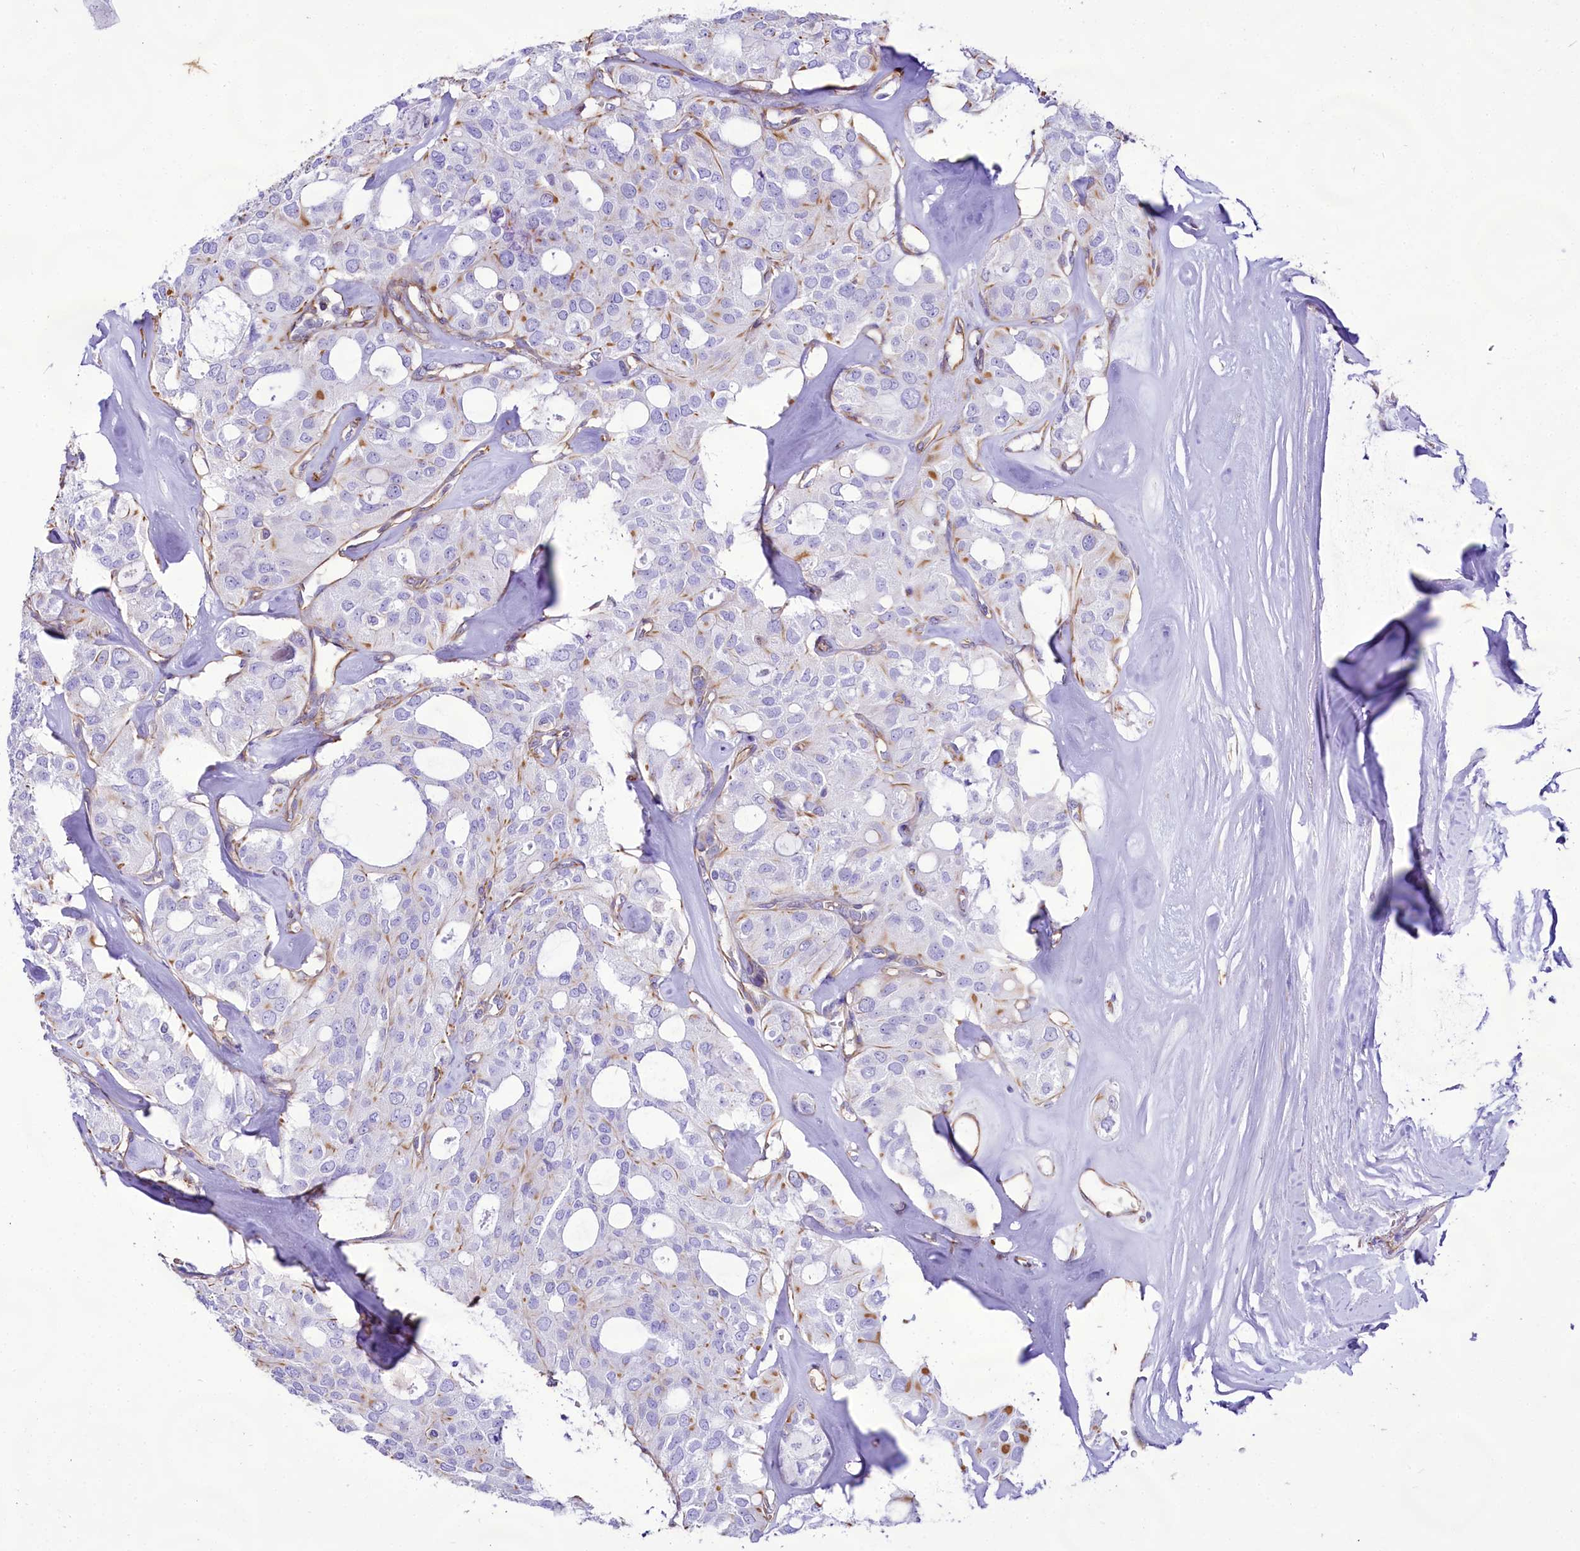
{"staining": {"intensity": "moderate", "quantity": "<25%", "location": "cytoplasmic/membranous"}, "tissue": "thyroid cancer", "cell_type": "Tumor cells", "image_type": "cancer", "snomed": [{"axis": "morphology", "description": "Follicular adenoma carcinoma, NOS"}, {"axis": "topography", "description": "Thyroid gland"}], "caption": "IHC of follicular adenoma carcinoma (thyroid) shows low levels of moderate cytoplasmic/membranous positivity in approximately <25% of tumor cells.", "gene": "CD99", "patient": {"sex": "male", "age": 75}}